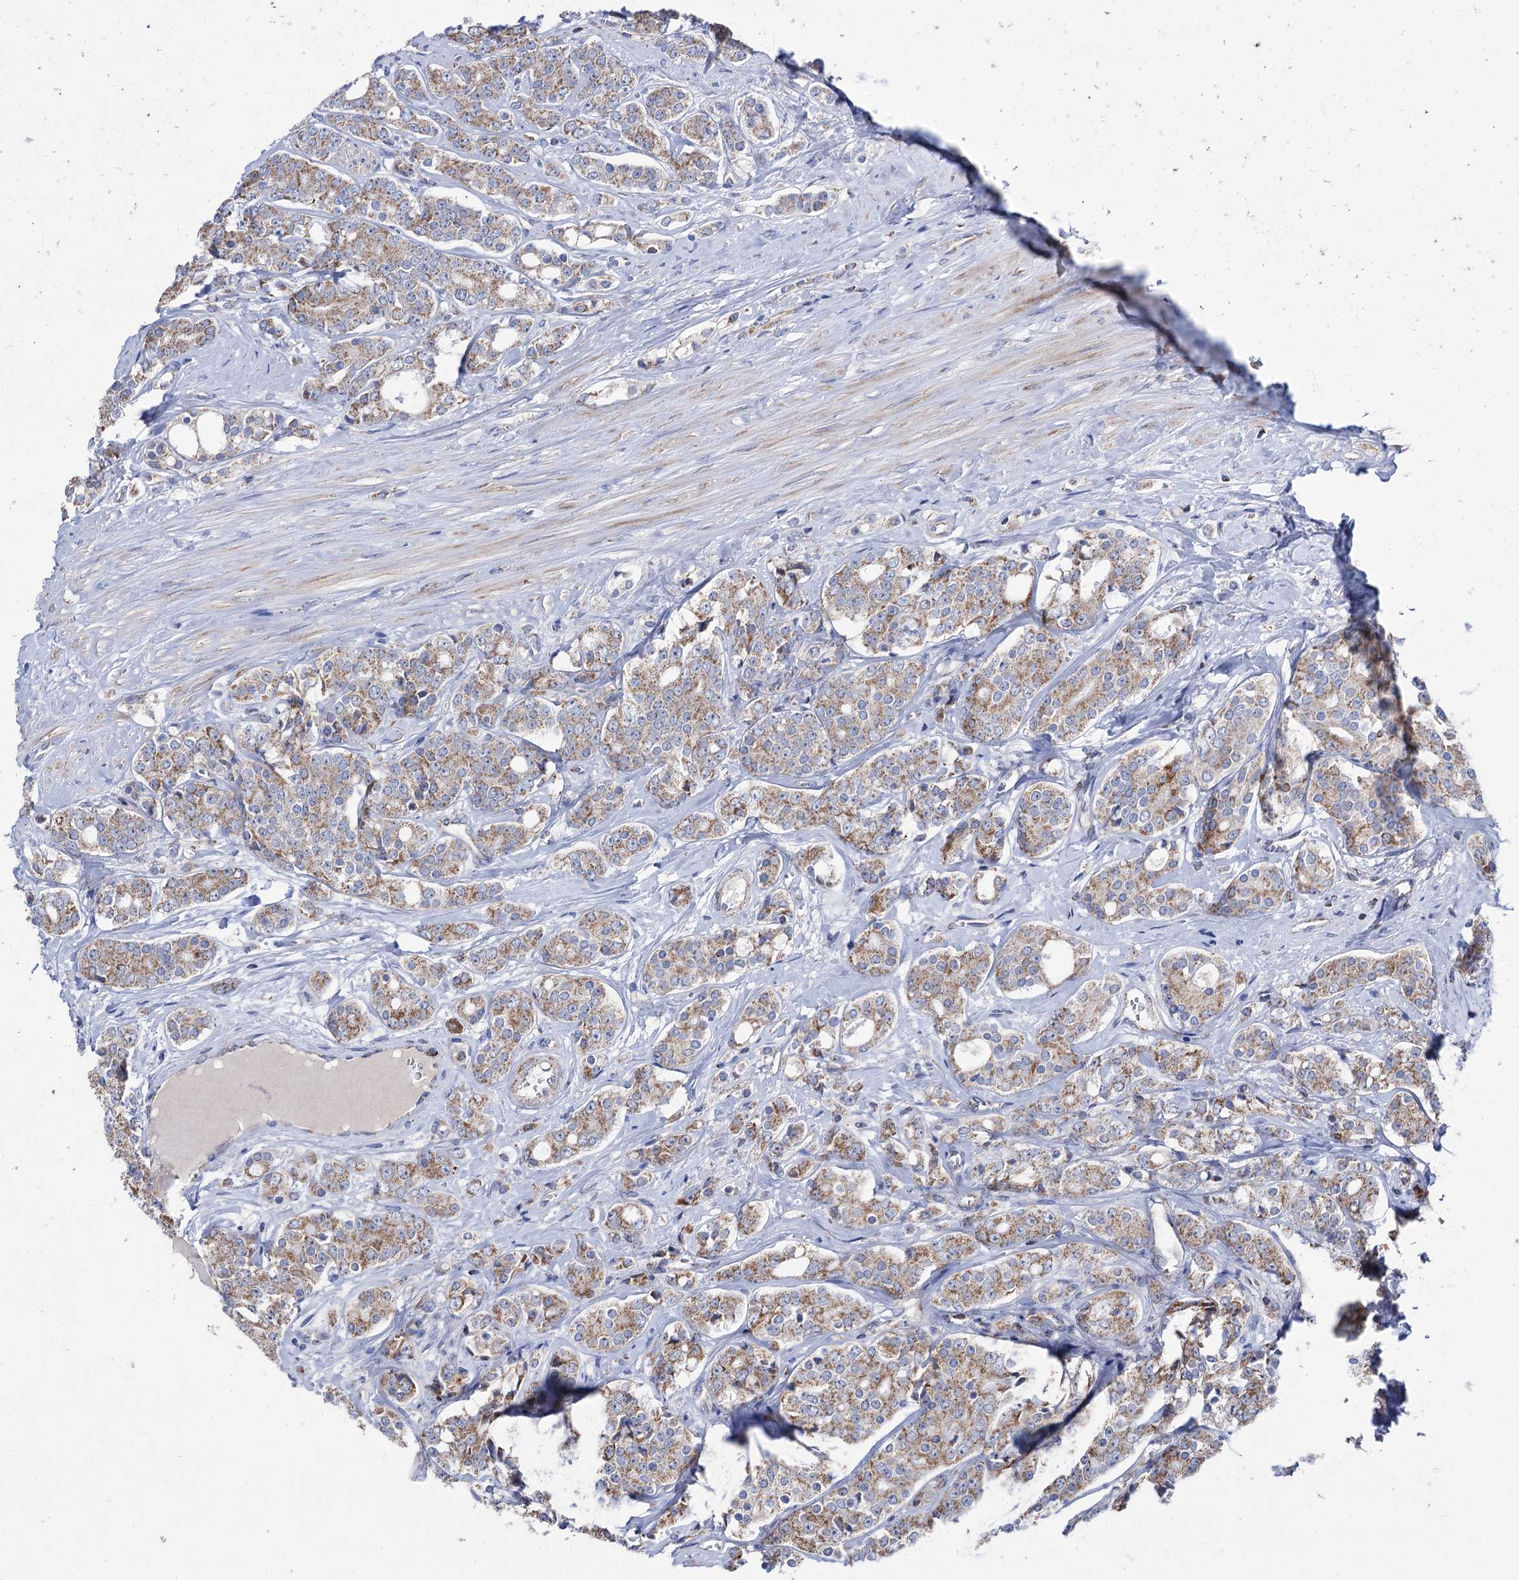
{"staining": {"intensity": "moderate", "quantity": ">75%", "location": "cytoplasmic/membranous"}, "tissue": "prostate cancer", "cell_type": "Tumor cells", "image_type": "cancer", "snomed": [{"axis": "morphology", "description": "Adenocarcinoma, High grade"}, {"axis": "topography", "description": "Prostate"}], "caption": "This photomicrograph displays IHC staining of human prostate cancer, with medium moderate cytoplasmic/membranous staining in about >75% of tumor cells.", "gene": "ABHD10", "patient": {"sex": "male", "age": 62}}